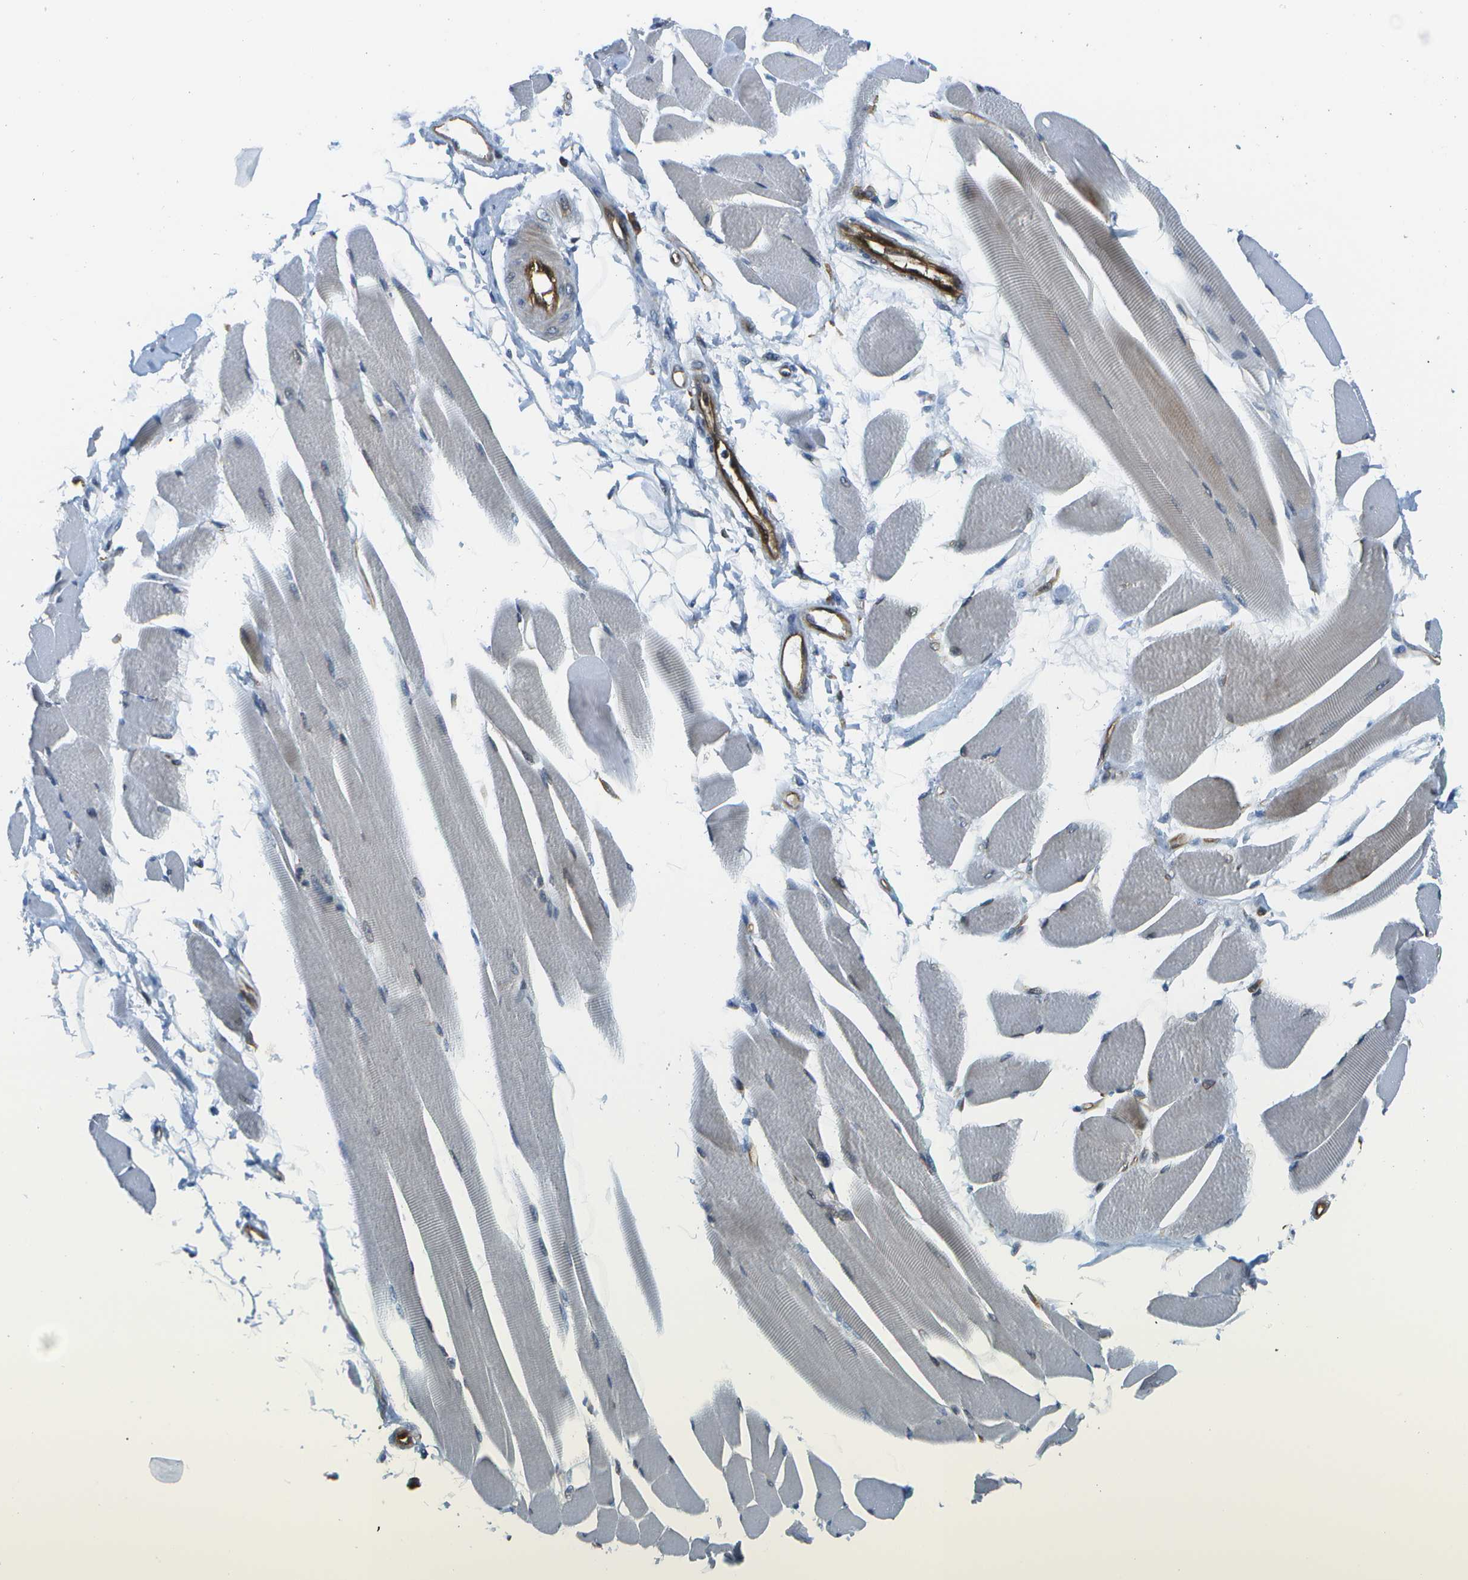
{"staining": {"intensity": "moderate", "quantity": "<25%", "location": "cytoplasmic/membranous"}, "tissue": "skeletal muscle", "cell_type": "Myocytes", "image_type": "normal", "snomed": [{"axis": "morphology", "description": "Normal tissue, NOS"}, {"axis": "topography", "description": "Skeletal muscle"}, {"axis": "topography", "description": "Peripheral nerve tissue"}], "caption": "A brown stain labels moderate cytoplasmic/membranous expression of a protein in myocytes of unremarkable human skeletal muscle. (Stains: DAB (3,3'-diaminobenzidine) in brown, nuclei in blue, Microscopy: brightfield microscopy at high magnification).", "gene": "KIAA0040", "patient": {"sex": "female", "age": 84}}